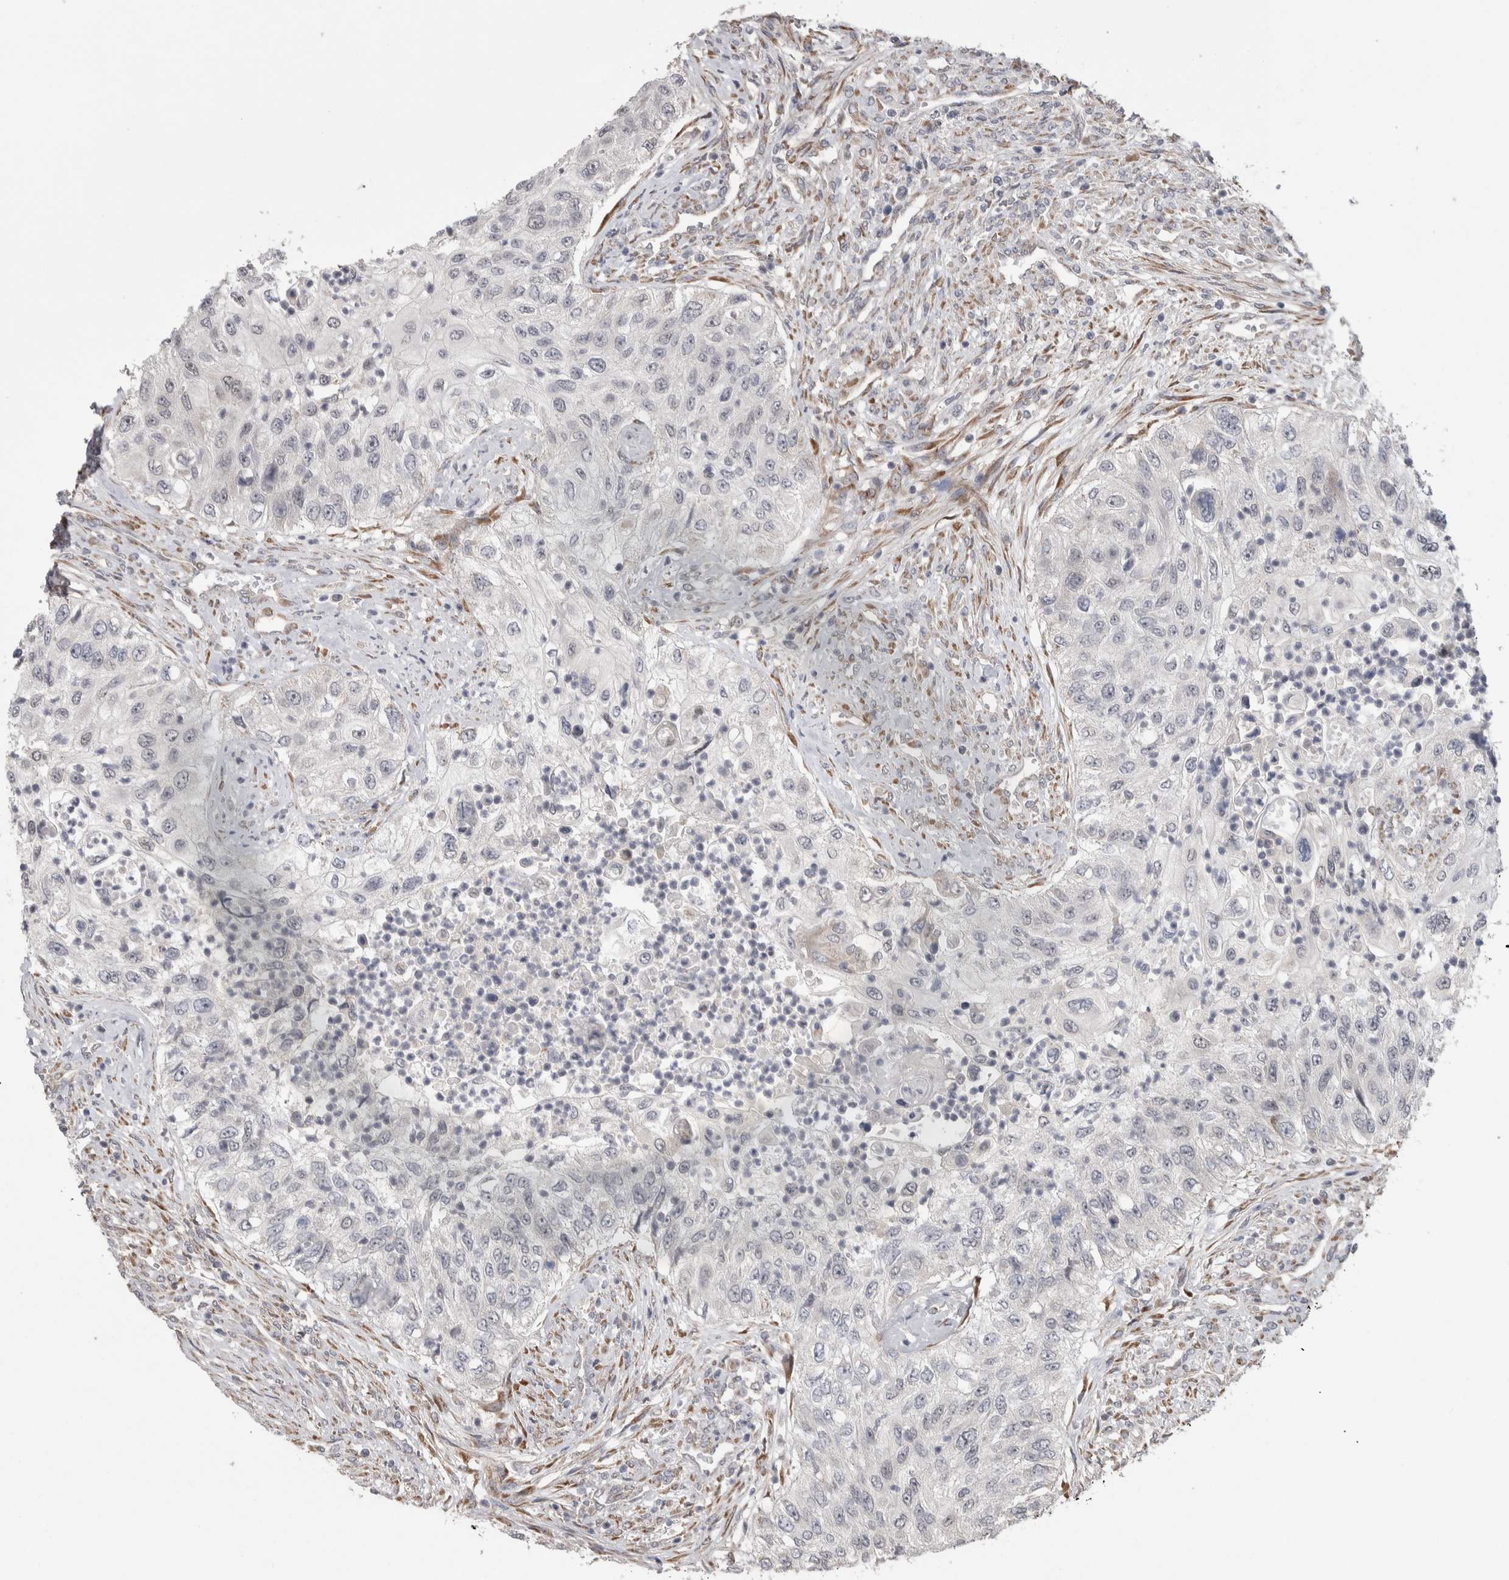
{"staining": {"intensity": "negative", "quantity": "none", "location": "none"}, "tissue": "urothelial cancer", "cell_type": "Tumor cells", "image_type": "cancer", "snomed": [{"axis": "morphology", "description": "Urothelial carcinoma, High grade"}, {"axis": "topography", "description": "Urinary bladder"}], "caption": "An immunohistochemistry photomicrograph of high-grade urothelial carcinoma is shown. There is no staining in tumor cells of high-grade urothelial carcinoma.", "gene": "CUL2", "patient": {"sex": "female", "age": 60}}